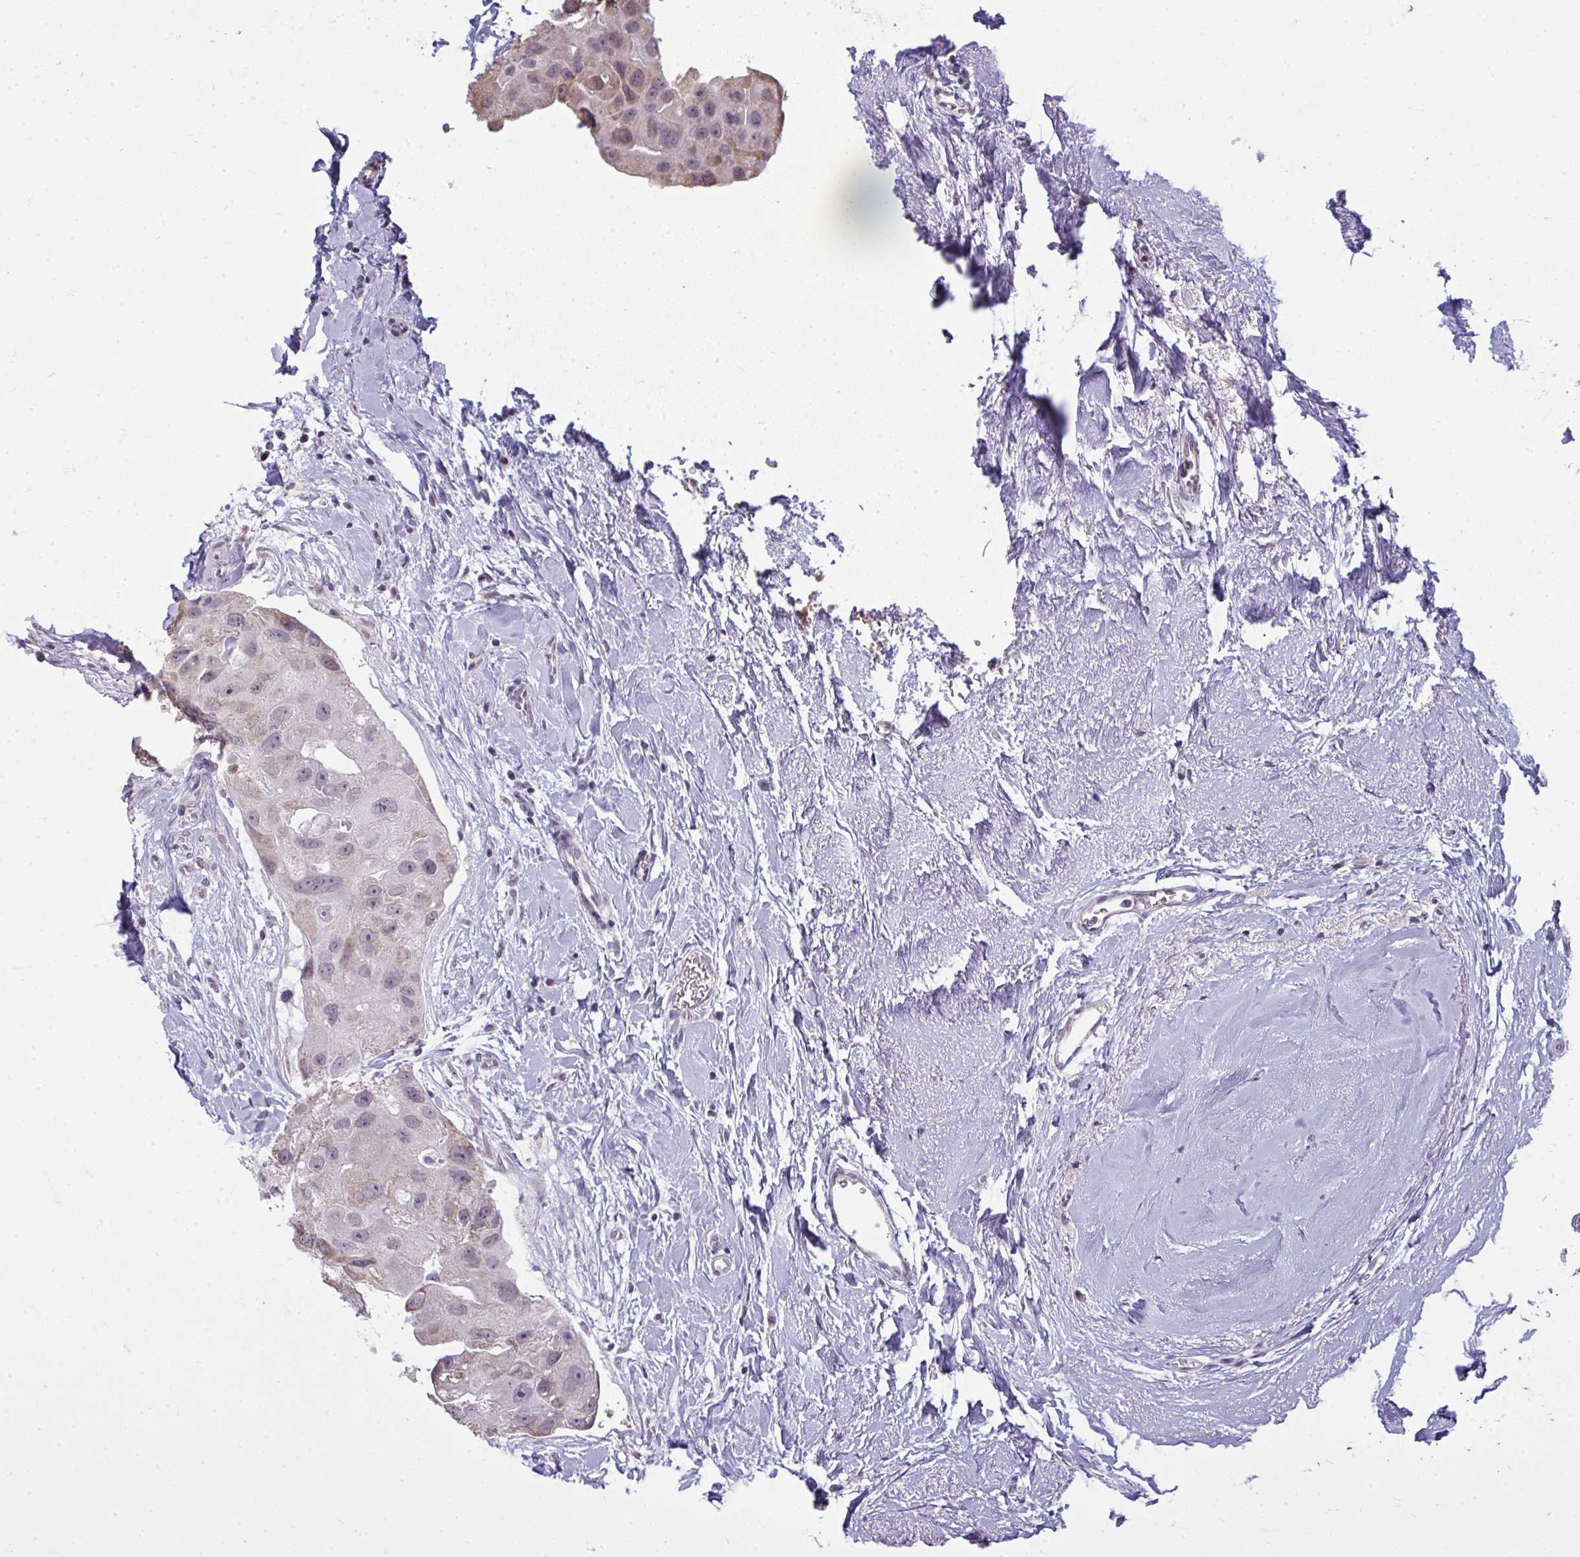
{"staining": {"intensity": "weak", "quantity": "<25%", "location": "cytoplasmic/membranous"}, "tissue": "breast cancer", "cell_type": "Tumor cells", "image_type": "cancer", "snomed": [{"axis": "morphology", "description": "Duct carcinoma"}, {"axis": "topography", "description": "Breast"}], "caption": "A photomicrograph of breast invasive ductal carcinoma stained for a protein displays no brown staining in tumor cells. (DAB IHC, high magnification).", "gene": "NPPA", "patient": {"sex": "female", "age": 43}}